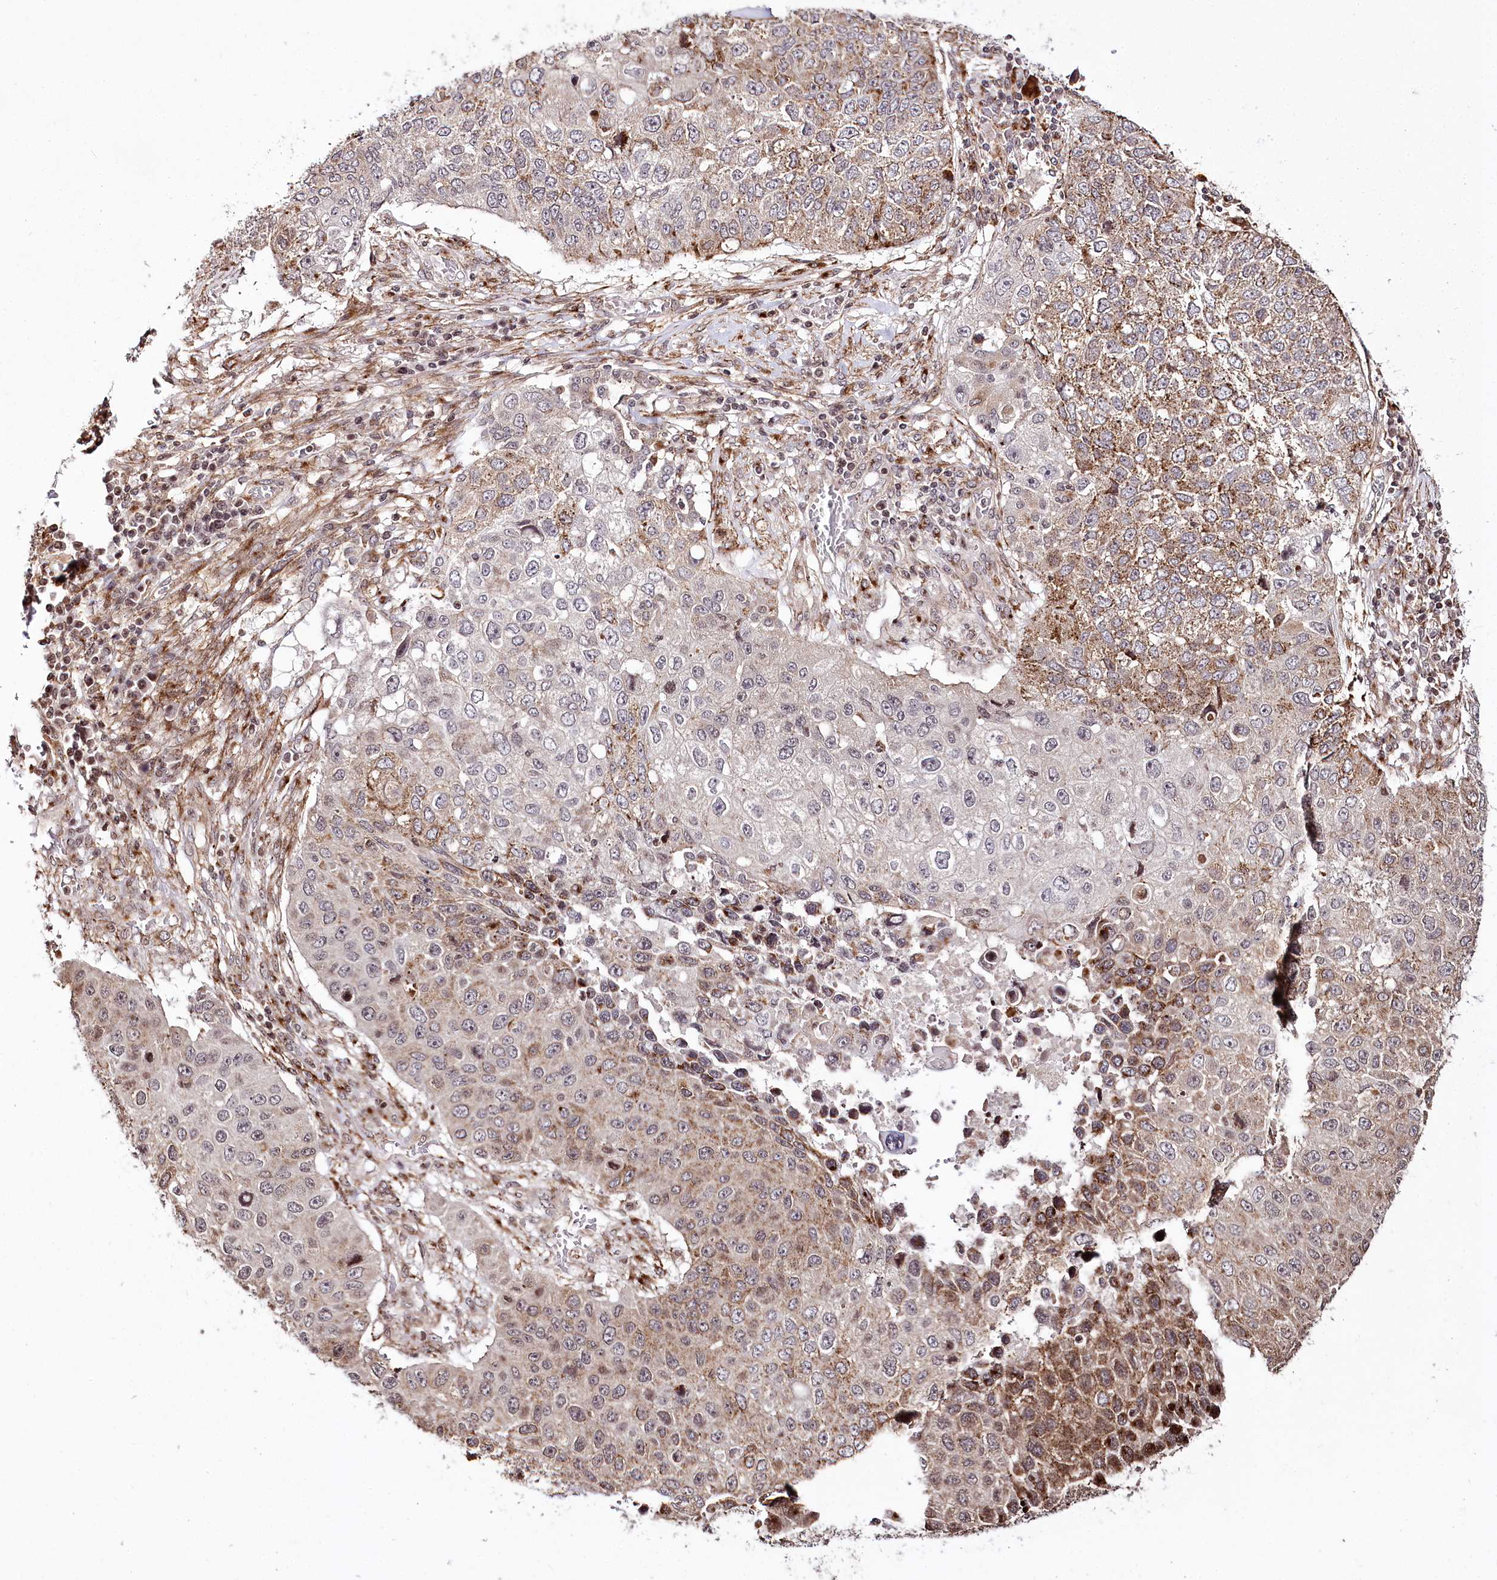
{"staining": {"intensity": "moderate", "quantity": "<25%", "location": "cytoplasmic/membranous"}, "tissue": "lung cancer", "cell_type": "Tumor cells", "image_type": "cancer", "snomed": [{"axis": "morphology", "description": "Squamous cell carcinoma, NOS"}, {"axis": "topography", "description": "Lung"}], "caption": "Immunohistochemistry staining of squamous cell carcinoma (lung), which reveals low levels of moderate cytoplasmic/membranous staining in about <25% of tumor cells indicating moderate cytoplasmic/membranous protein positivity. The staining was performed using DAB (3,3'-diaminobenzidine) (brown) for protein detection and nuclei were counterstained in hematoxylin (blue).", "gene": "HOXC8", "patient": {"sex": "male", "age": 61}}